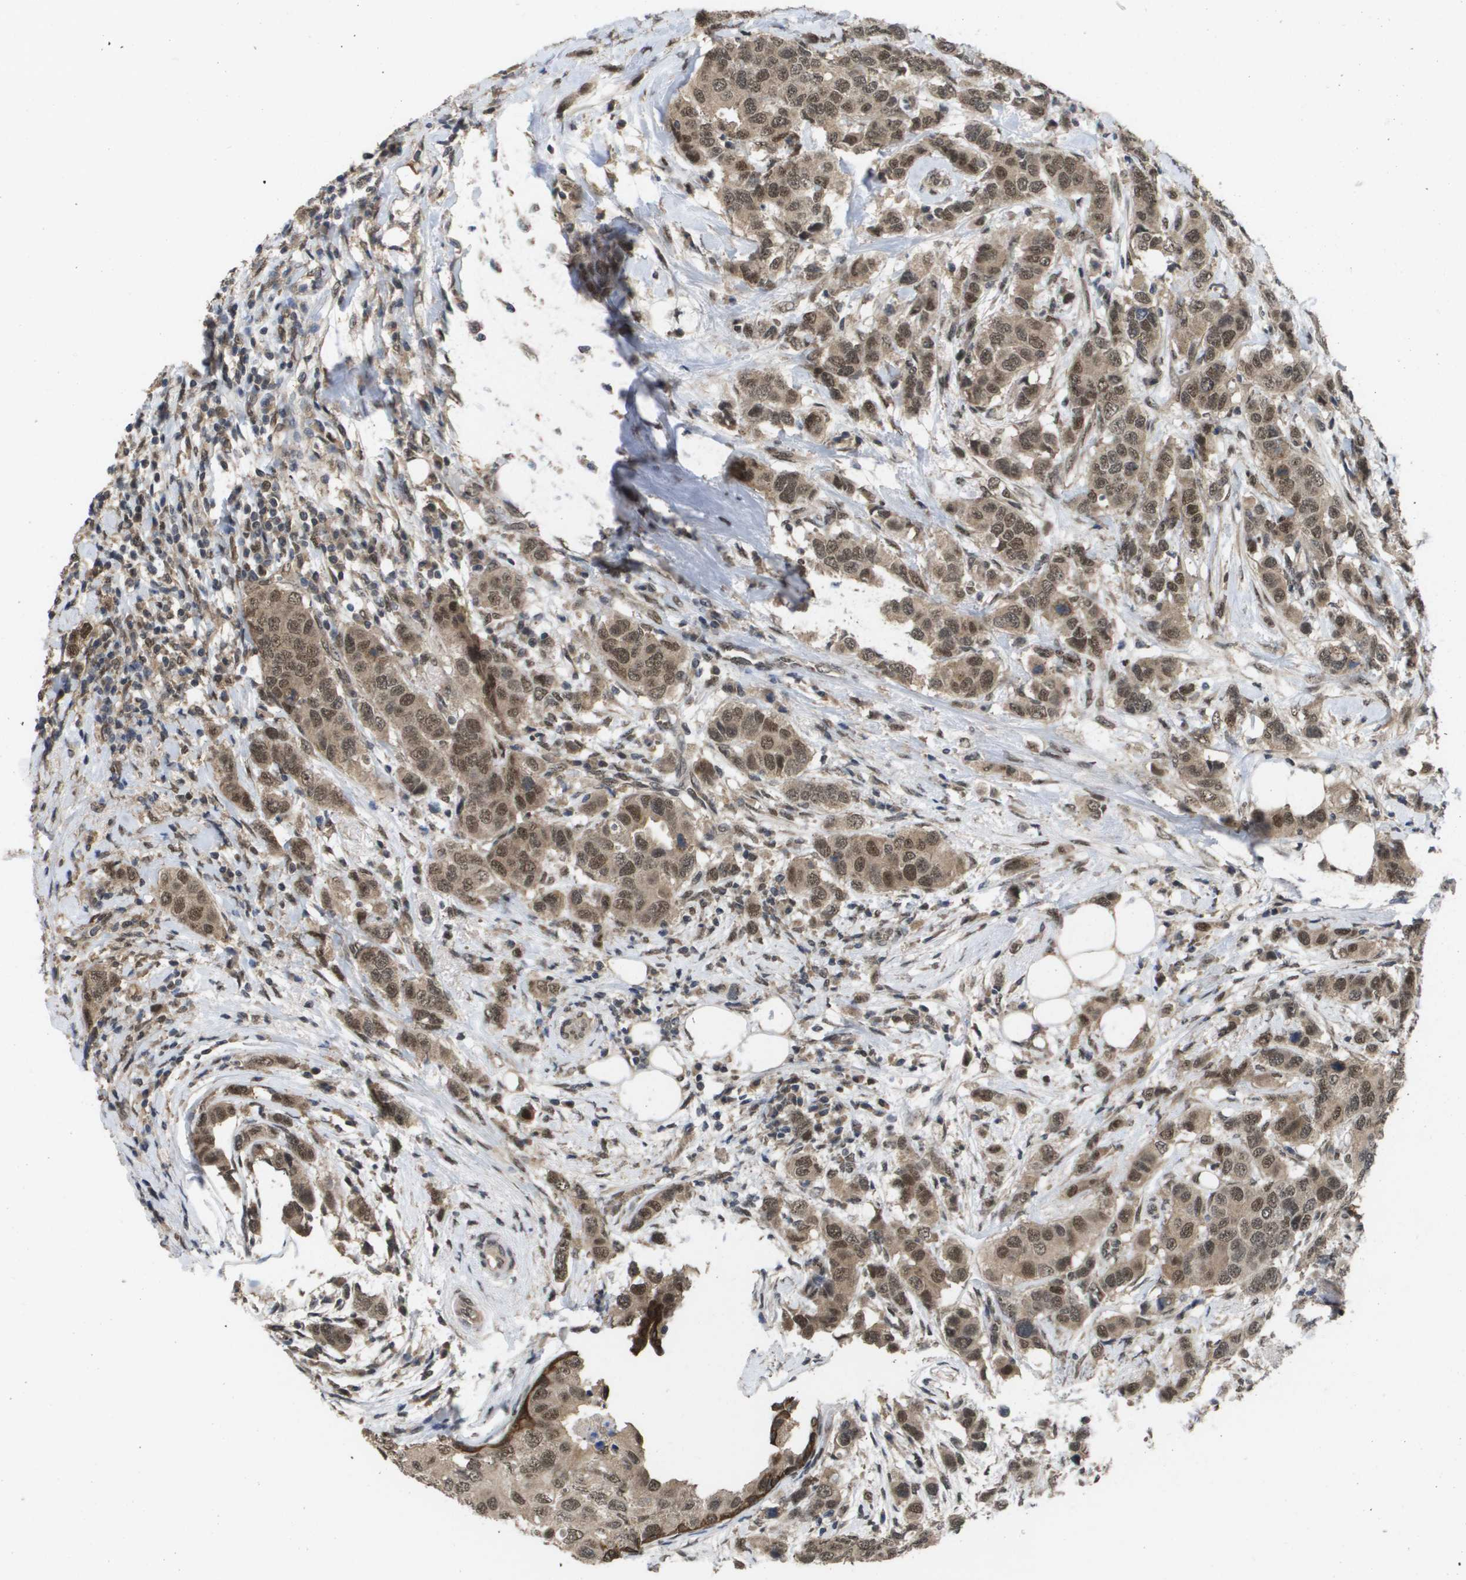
{"staining": {"intensity": "moderate", "quantity": ">75%", "location": "cytoplasmic/membranous,nuclear"}, "tissue": "breast cancer", "cell_type": "Tumor cells", "image_type": "cancer", "snomed": [{"axis": "morphology", "description": "Duct carcinoma"}, {"axis": "topography", "description": "Breast"}], "caption": "DAB (3,3'-diaminobenzidine) immunohistochemical staining of breast cancer displays moderate cytoplasmic/membranous and nuclear protein expression in about >75% of tumor cells. The staining was performed using DAB (3,3'-diaminobenzidine), with brown indicating positive protein expression. Nuclei are stained blue with hematoxylin.", "gene": "AMBRA1", "patient": {"sex": "female", "age": 50}}